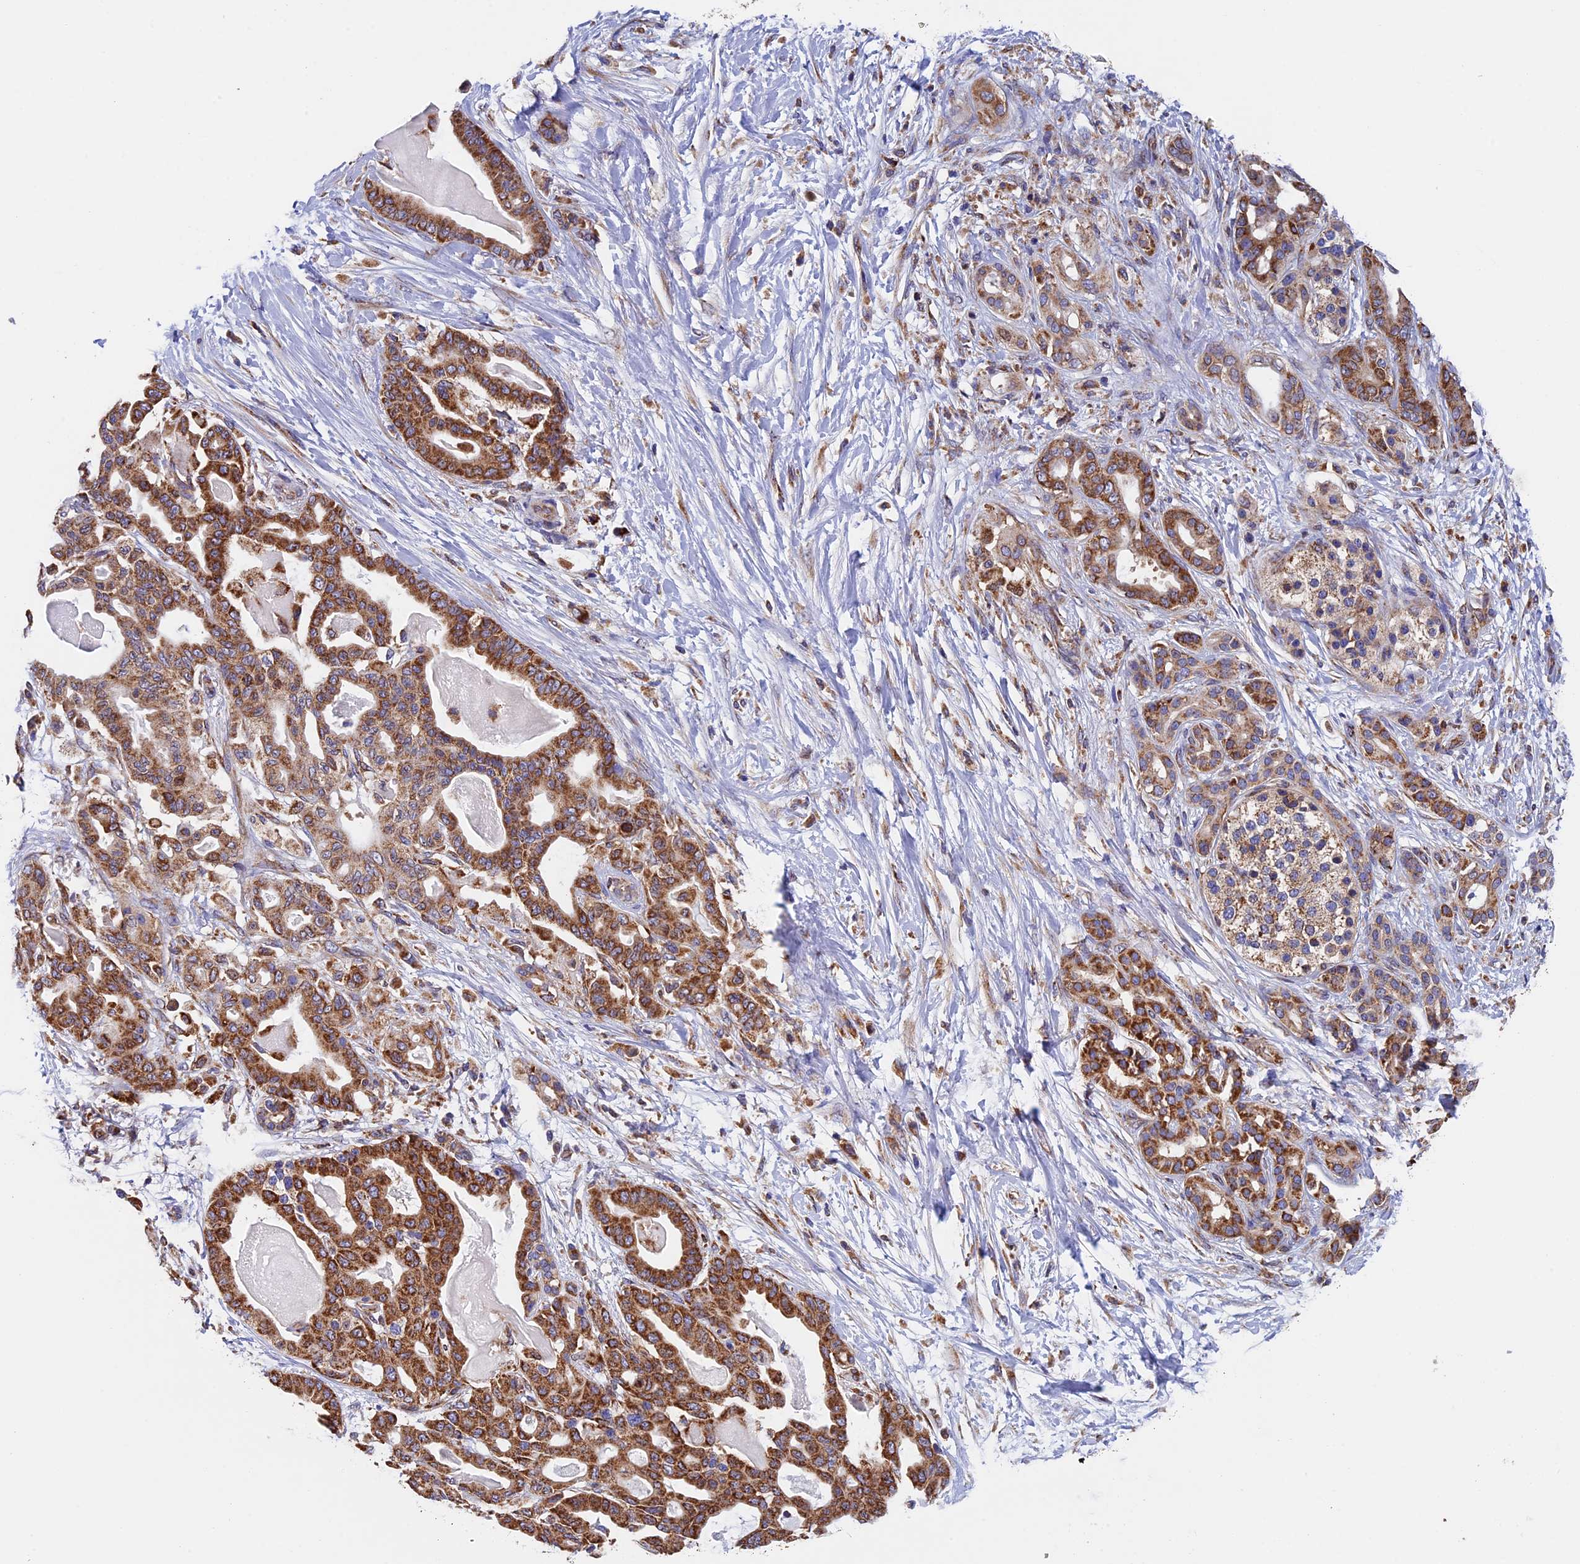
{"staining": {"intensity": "strong", "quantity": ">75%", "location": "cytoplasmic/membranous"}, "tissue": "pancreatic cancer", "cell_type": "Tumor cells", "image_type": "cancer", "snomed": [{"axis": "morphology", "description": "Adenocarcinoma, NOS"}, {"axis": "topography", "description": "Pancreas"}], "caption": "Immunohistochemistry (IHC) of human pancreatic adenocarcinoma demonstrates high levels of strong cytoplasmic/membranous expression in about >75% of tumor cells.", "gene": "SLC9A5", "patient": {"sex": "male", "age": 63}}